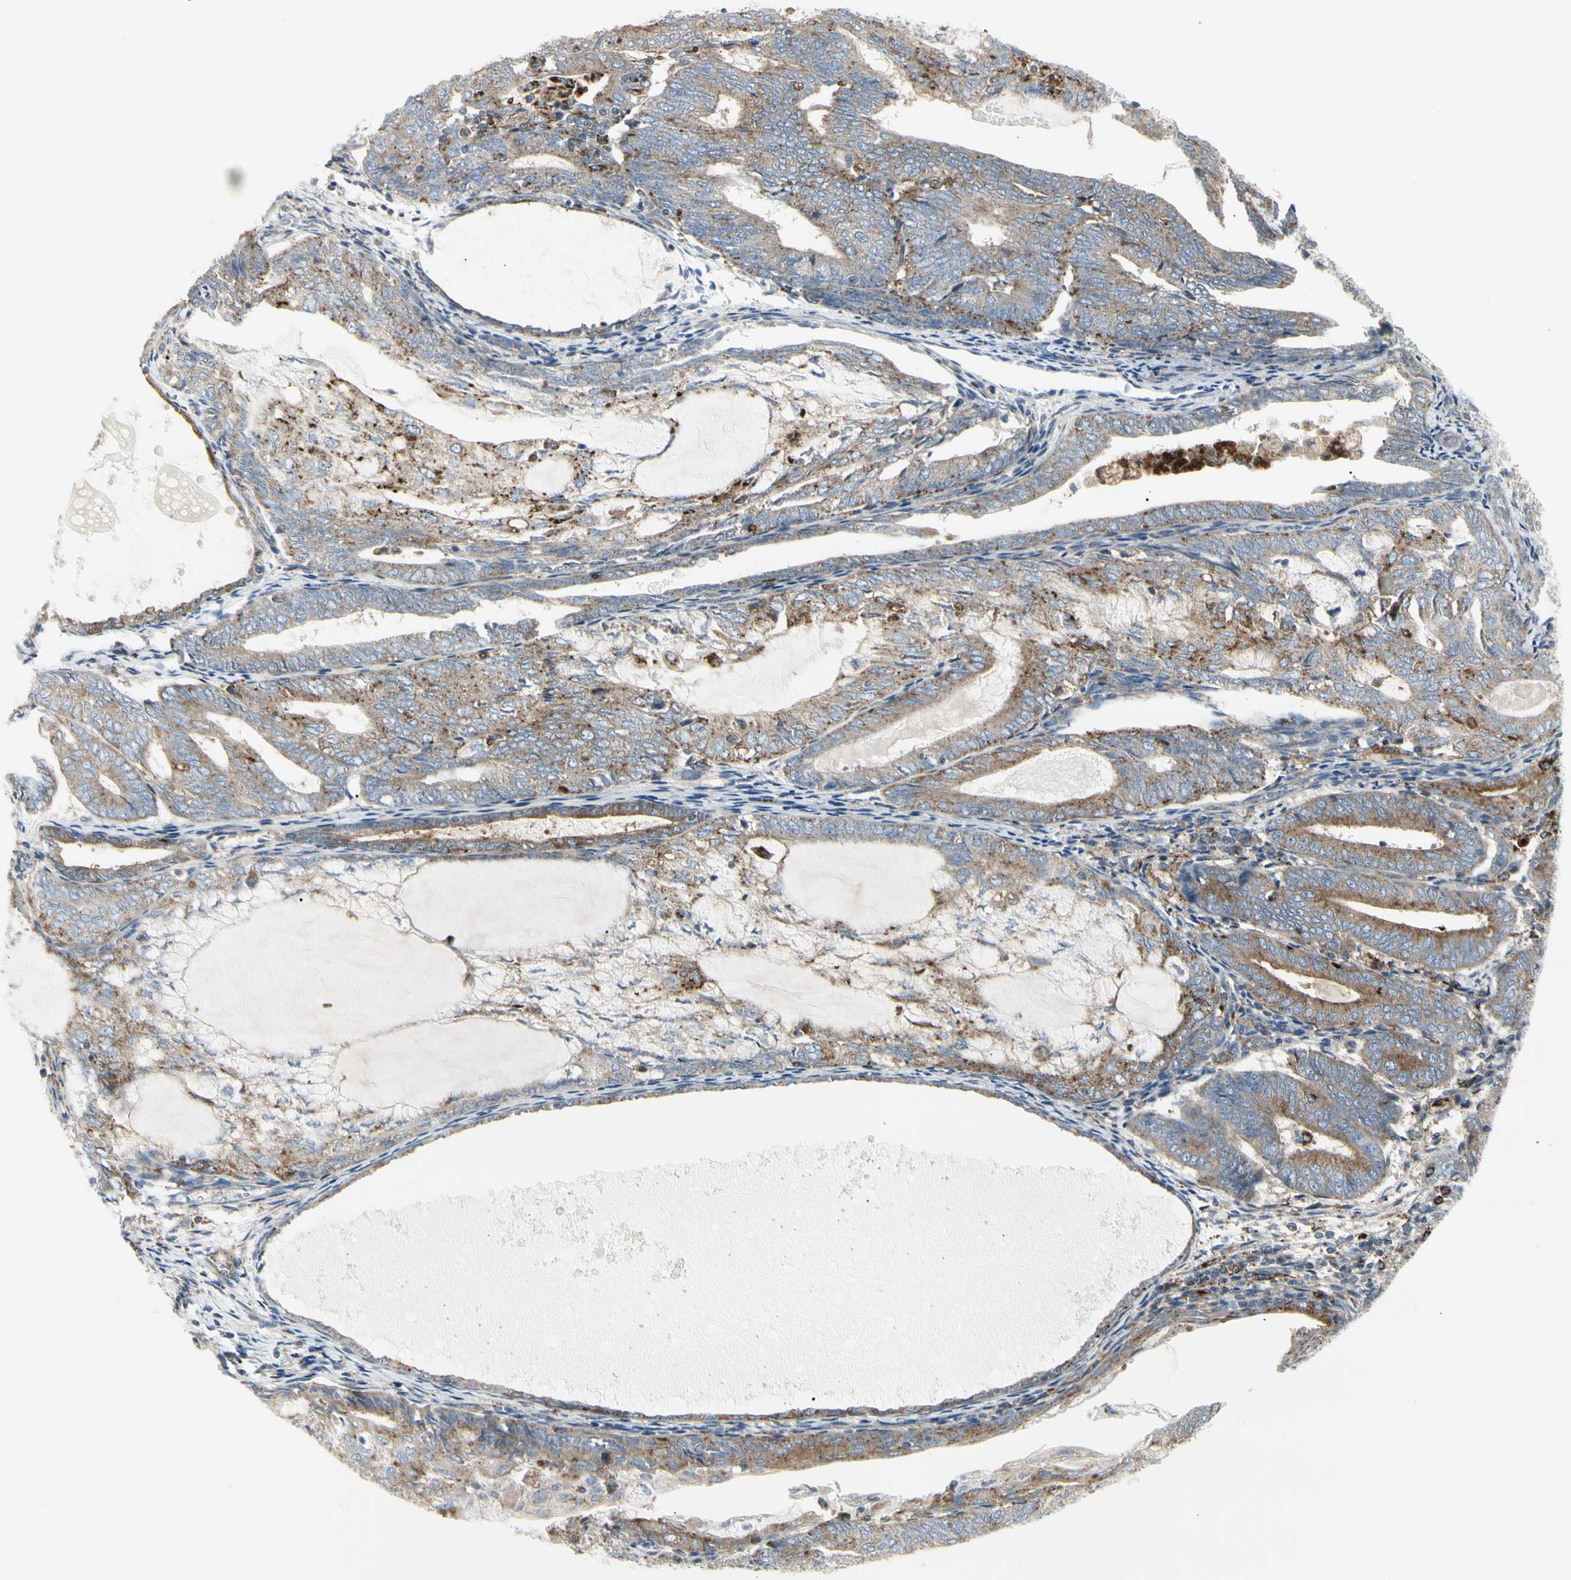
{"staining": {"intensity": "moderate", "quantity": ">75%", "location": "cytoplasmic/membranous"}, "tissue": "endometrial cancer", "cell_type": "Tumor cells", "image_type": "cancer", "snomed": [{"axis": "morphology", "description": "Adenocarcinoma, NOS"}, {"axis": "topography", "description": "Endometrium"}], "caption": "A histopathology image of human endometrial cancer stained for a protein exhibits moderate cytoplasmic/membranous brown staining in tumor cells. The protein is stained brown, and the nuclei are stained in blue (DAB IHC with brightfield microscopy, high magnification).", "gene": "ATP6V1B2", "patient": {"sex": "female", "age": 81}}